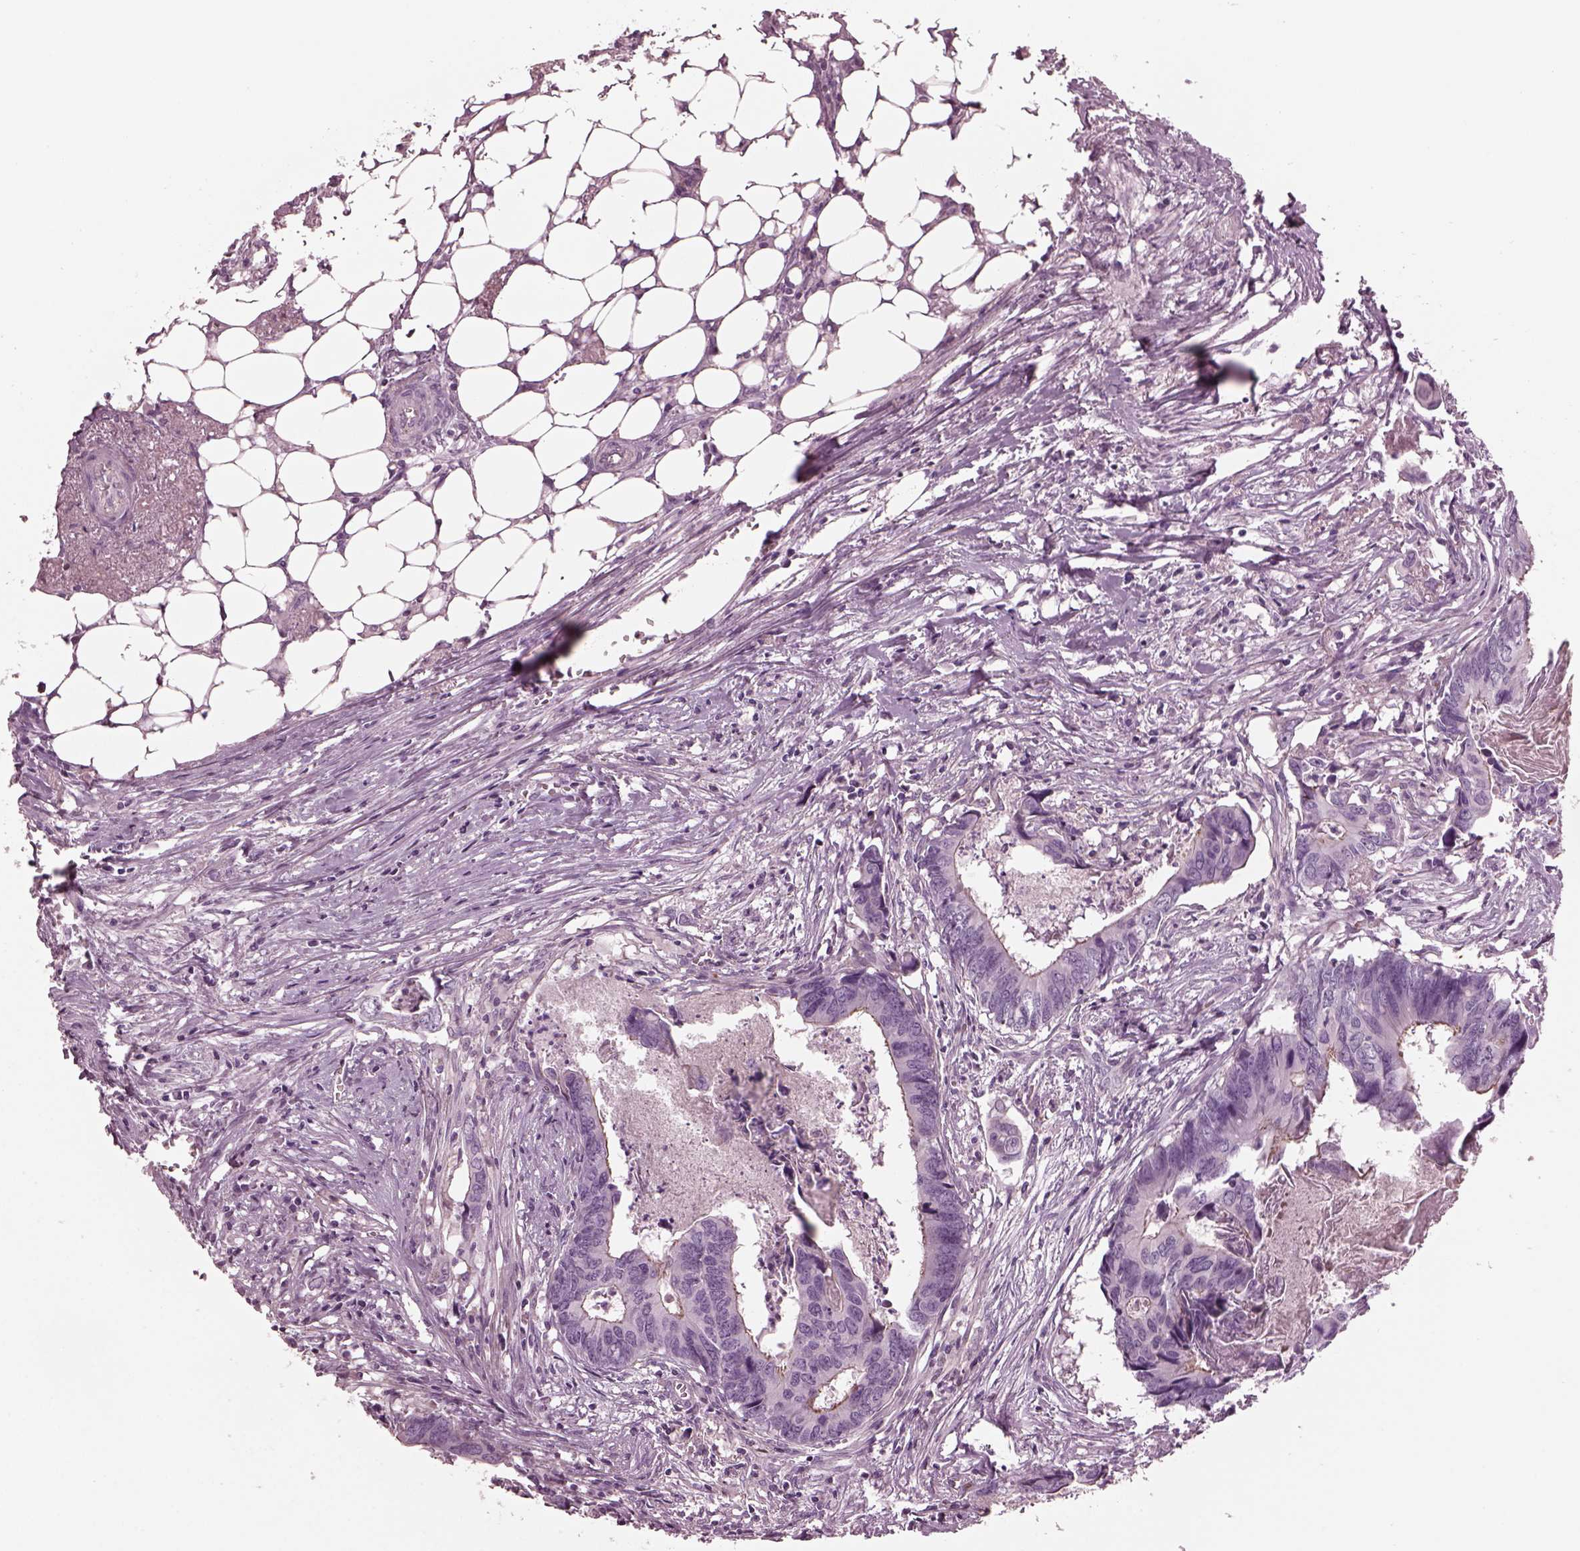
{"staining": {"intensity": "moderate", "quantity": "<25%", "location": "cytoplasmic/membranous"}, "tissue": "colorectal cancer", "cell_type": "Tumor cells", "image_type": "cancer", "snomed": [{"axis": "morphology", "description": "Adenocarcinoma, NOS"}, {"axis": "topography", "description": "Colon"}], "caption": "Protein expression analysis of human colorectal adenocarcinoma reveals moderate cytoplasmic/membranous expression in approximately <25% of tumor cells.", "gene": "GDF11", "patient": {"sex": "female", "age": 82}}